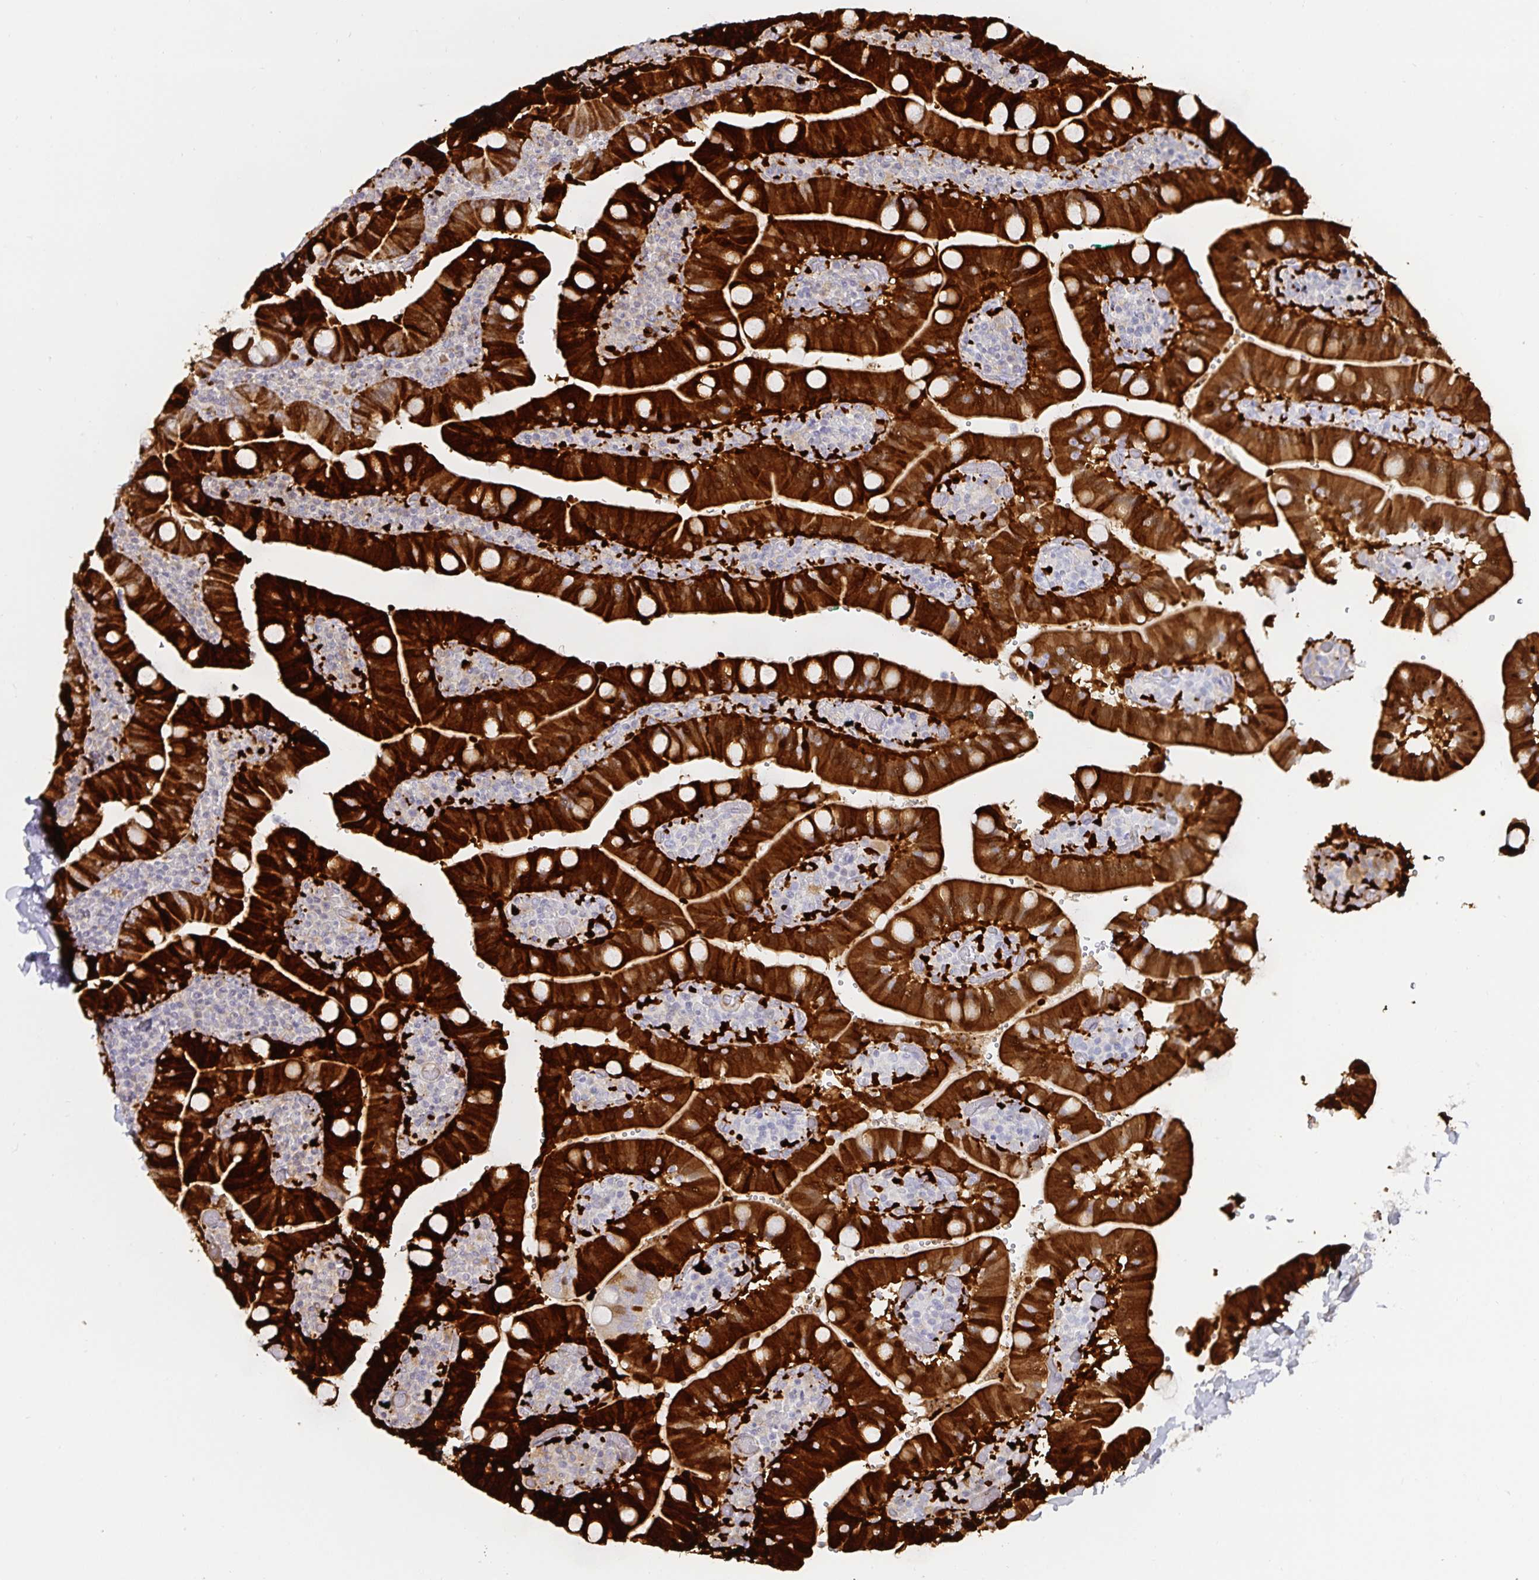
{"staining": {"intensity": "strong", "quantity": "25%-75%", "location": "cytoplasmic/membranous"}, "tissue": "duodenum", "cell_type": "Glandular cells", "image_type": "normal", "snomed": [{"axis": "morphology", "description": "Normal tissue, NOS"}, {"axis": "topography", "description": "Duodenum"}], "caption": "There is high levels of strong cytoplasmic/membranous positivity in glandular cells of benign duodenum, as demonstrated by immunohistochemical staining (brown color).", "gene": "S100G", "patient": {"sex": "female", "age": 62}}